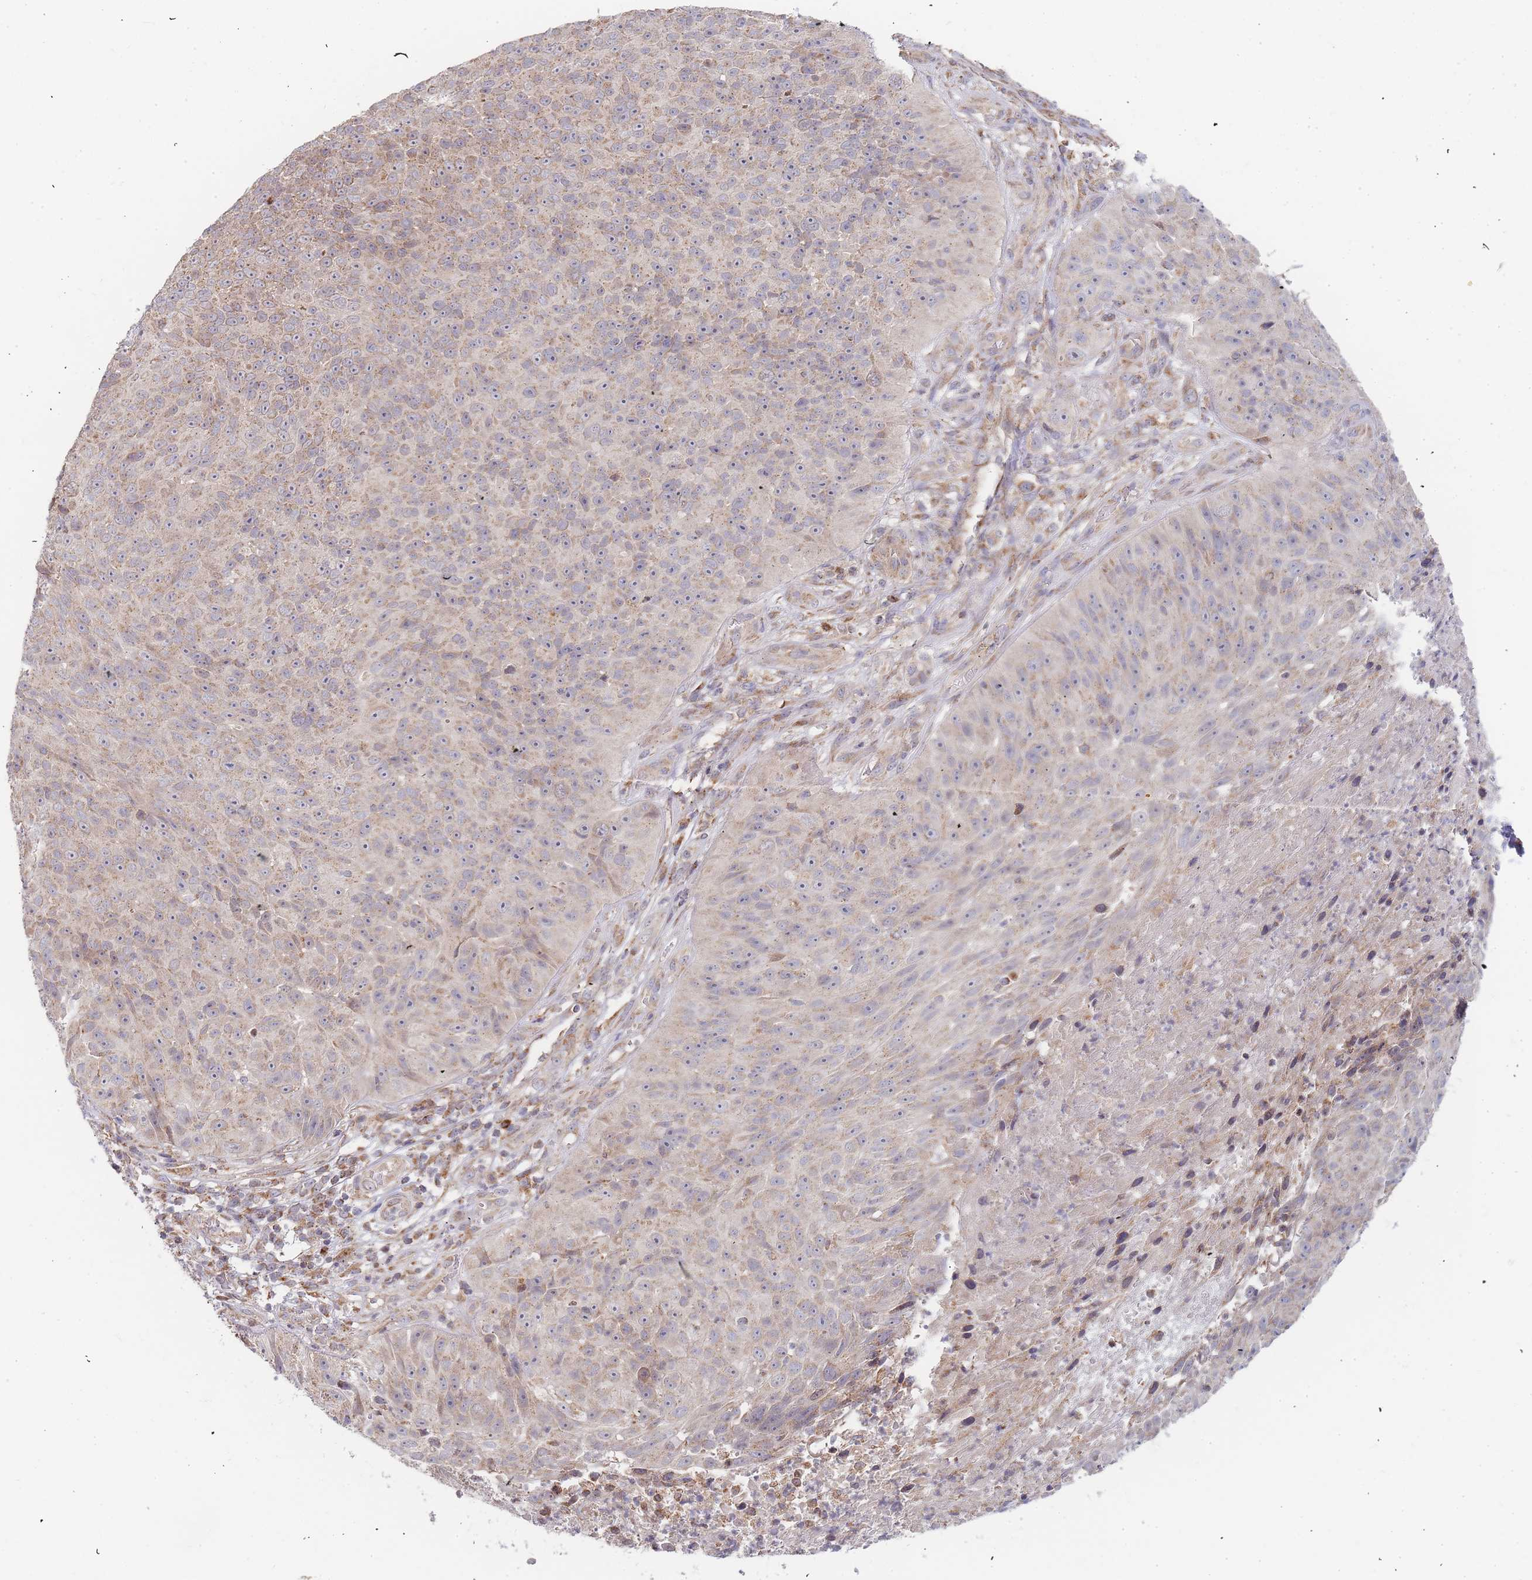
{"staining": {"intensity": "moderate", "quantity": "<25%", "location": "cytoplasmic/membranous"}, "tissue": "skin cancer", "cell_type": "Tumor cells", "image_type": "cancer", "snomed": [{"axis": "morphology", "description": "Squamous cell carcinoma, NOS"}, {"axis": "topography", "description": "Skin"}], "caption": "This is a micrograph of immunohistochemistry (IHC) staining of skin cancer (squamous cell carcinoma), which shows moderate expression in the cytoplasmic/membranous of tumor cells.", "gene": "ADCY9", "patient": {"sex": "female", "age": 87}}